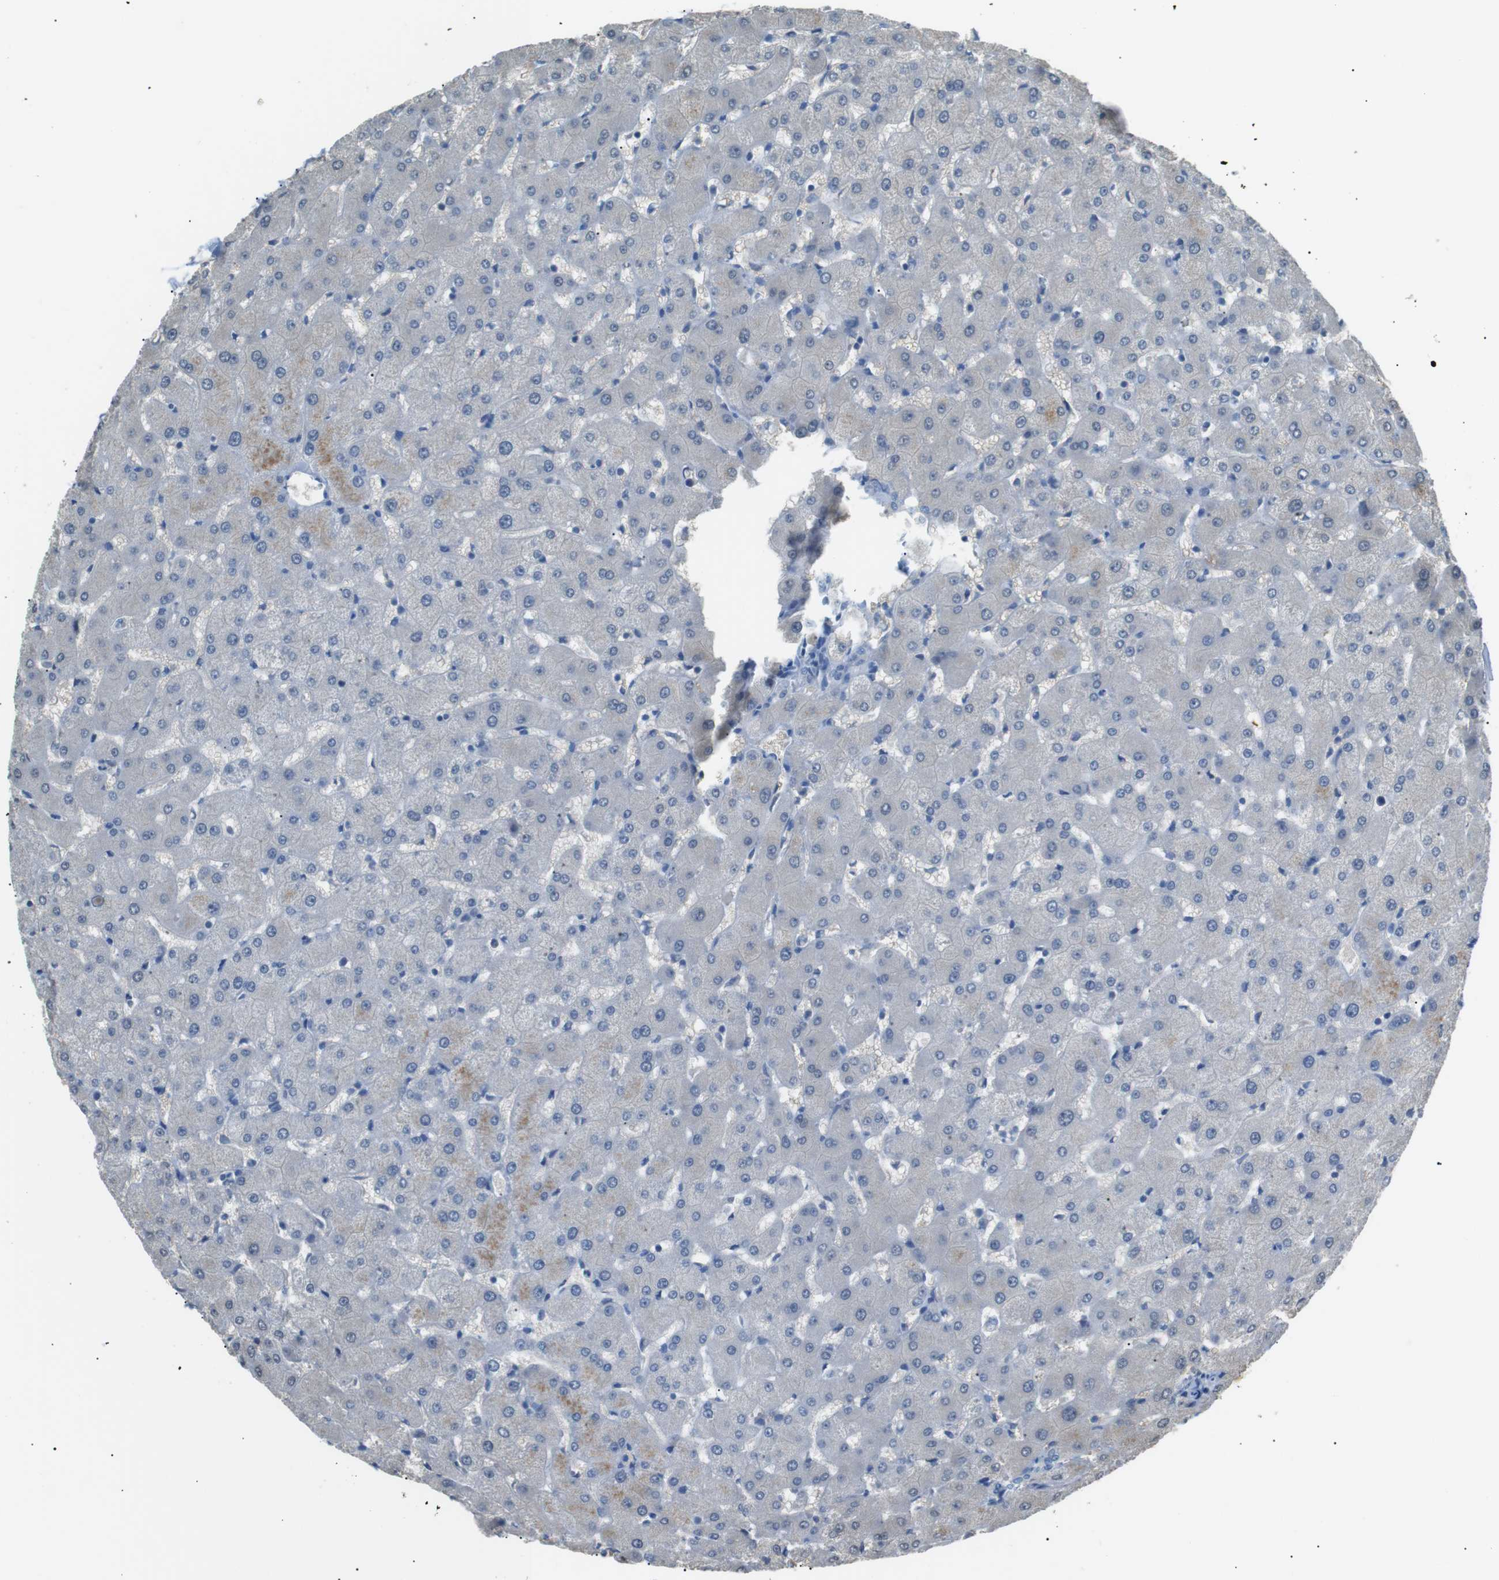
{"staining": {"intensity": "negative", "quantity": "none", "location": "none"}, "tissue": "liver", "cell_type": "Cholangiocytes", "image_type": "normal", "snomed": [{"axis": "morphology", "description": "Normal tissue, NOS"}, {"axis": "topography", "description": "Liver"}], "caption": "Immunohistochemistry histopathology image of benign human liver stained for a protein (brown), which displays no positivity in cholangiocytes. (Stains: DAB immunohistochemistry (IHC) with hematoxylin counter stain, Microscopy: brightfield microscopy at high magnification).", "gene": "CDH26", "patient": {"sex": "female", "age": 63}}